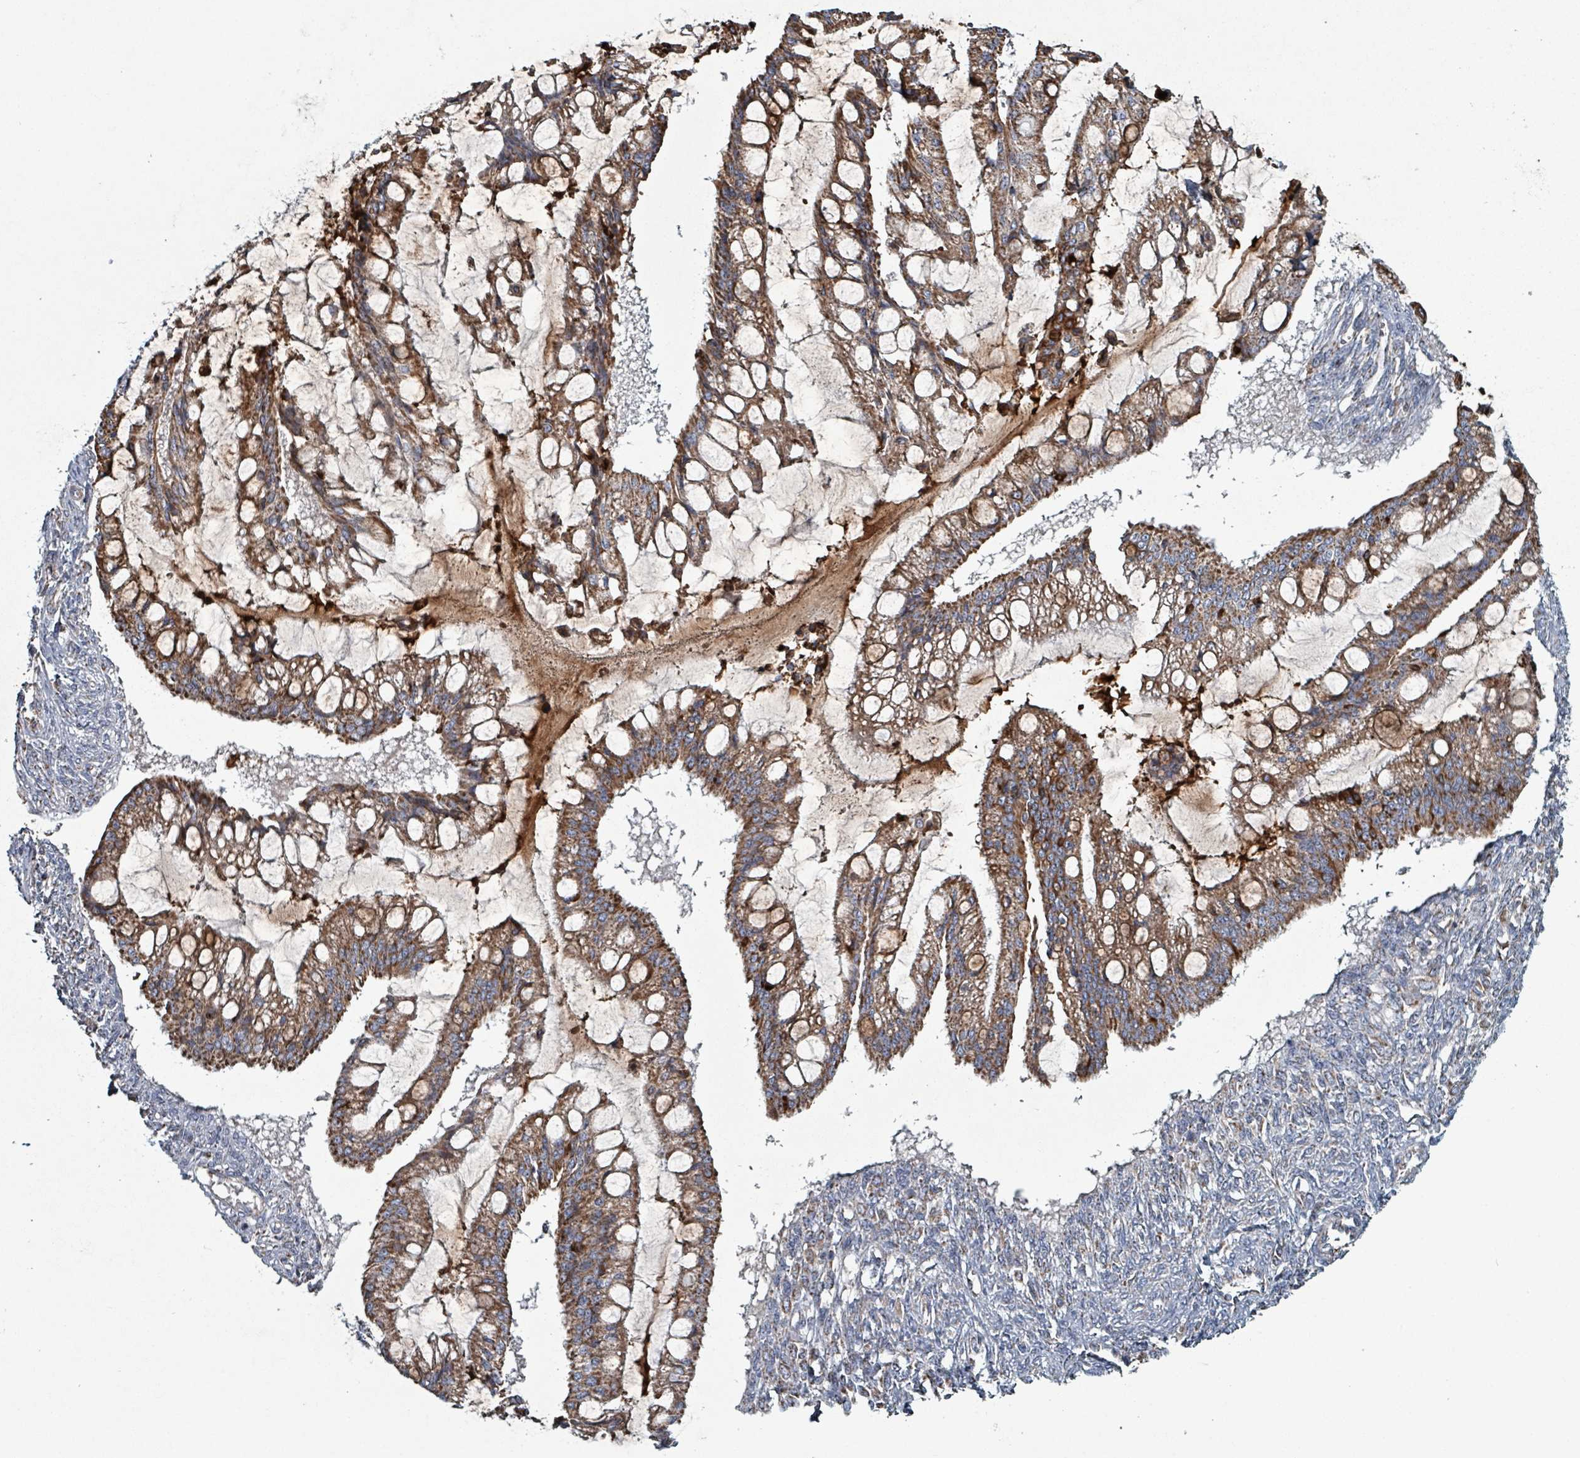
{"staining": {"intensity": "strong", "quantity": ">75%", "location": "cytoplasmic/membranous"}, "tissue": "ovarian cancer", "cell_type": "Tumor cells", "image_type": "cancer", "snomed": [{"axis": "morphology", "description": "Cystadenocarcinoma, mucinous, NOS"}, {"axis": "topography", "description": "Ovary"}], "caption": "Ovarian cancer stained with DAB (3,3'-diaminobenzidine) immunohistochemistry (IHC) exhibits high levels of strong cytoplasmic/membranous staining in about >75% of tumor cells. (Stains: DAB in brown, nuclei in blue, Microscopy: brightfield microscopy at high magnification).", "gene": "ABHD18", "patient": {"sex": "female", "age": 73}}